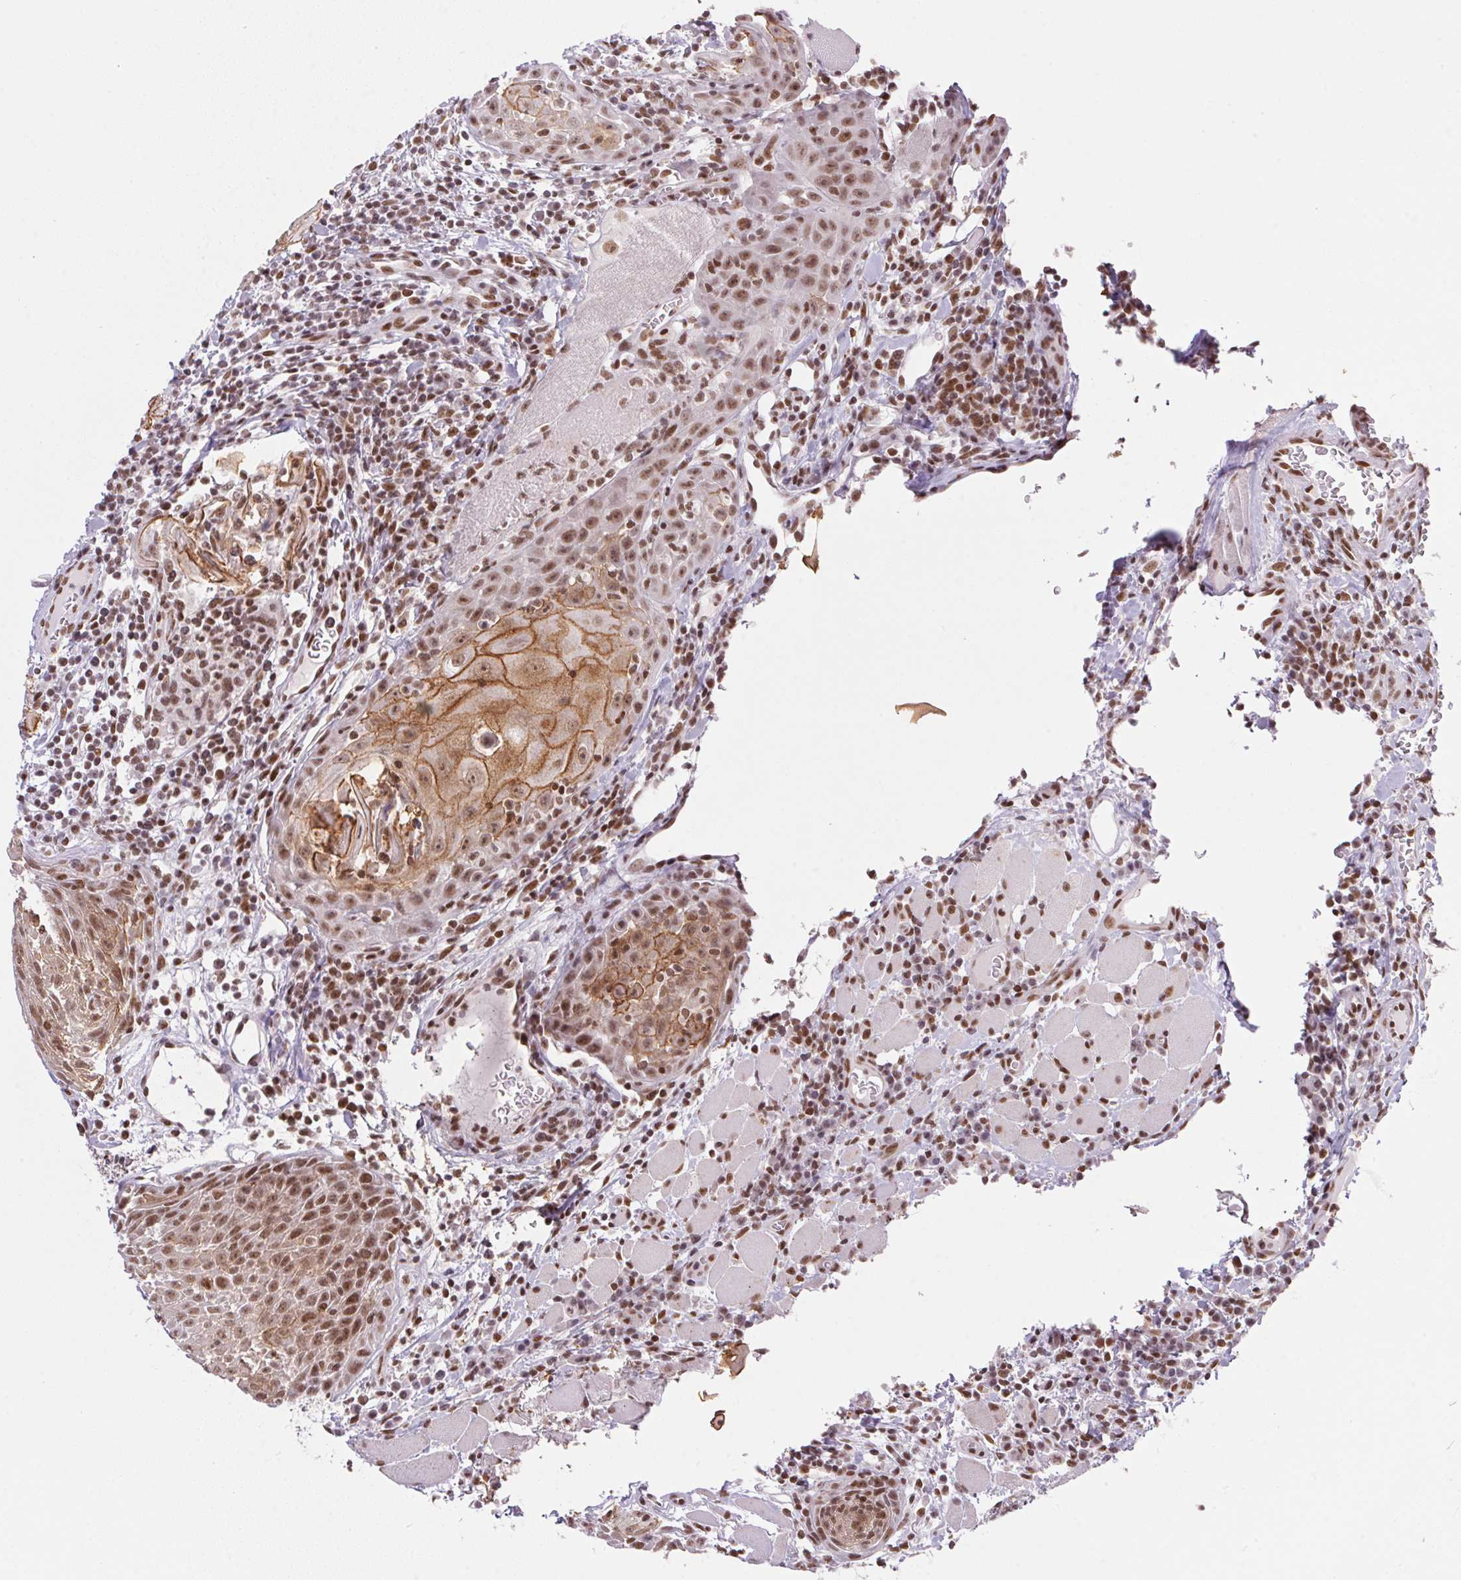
{"staining": {"intensity": "moderate", "quantity": ">75%", "location": "cytoplasmic/membranous,nuclear"}, "tissue": "head and neck cancer", "cell_type": "Tumor cells", "image_type": "cancer", "snomed": [{"axis": "morphology", "description": "Squamous cell carcinoma, NOS"}, {"axis": "topography", "description": "Head-Neck"}], "caption": "IHC staining of head and neck cancer (squamous cell carcinoma), which shows medium levels of moderate cytoplasmic/membranous and nuclear positivity in approximately >75% of tumor cells indicating moderate cytoplasmic/membranous and nuclear protein positivity. The staining was performed using DAB (3,3'-diaminobenzidine) (brown) for protein detection and nuclei were counterstained in hematoxylin (blue).", "gene": "NFE2L1", "patient": {"sex": "male", "age": 52}}